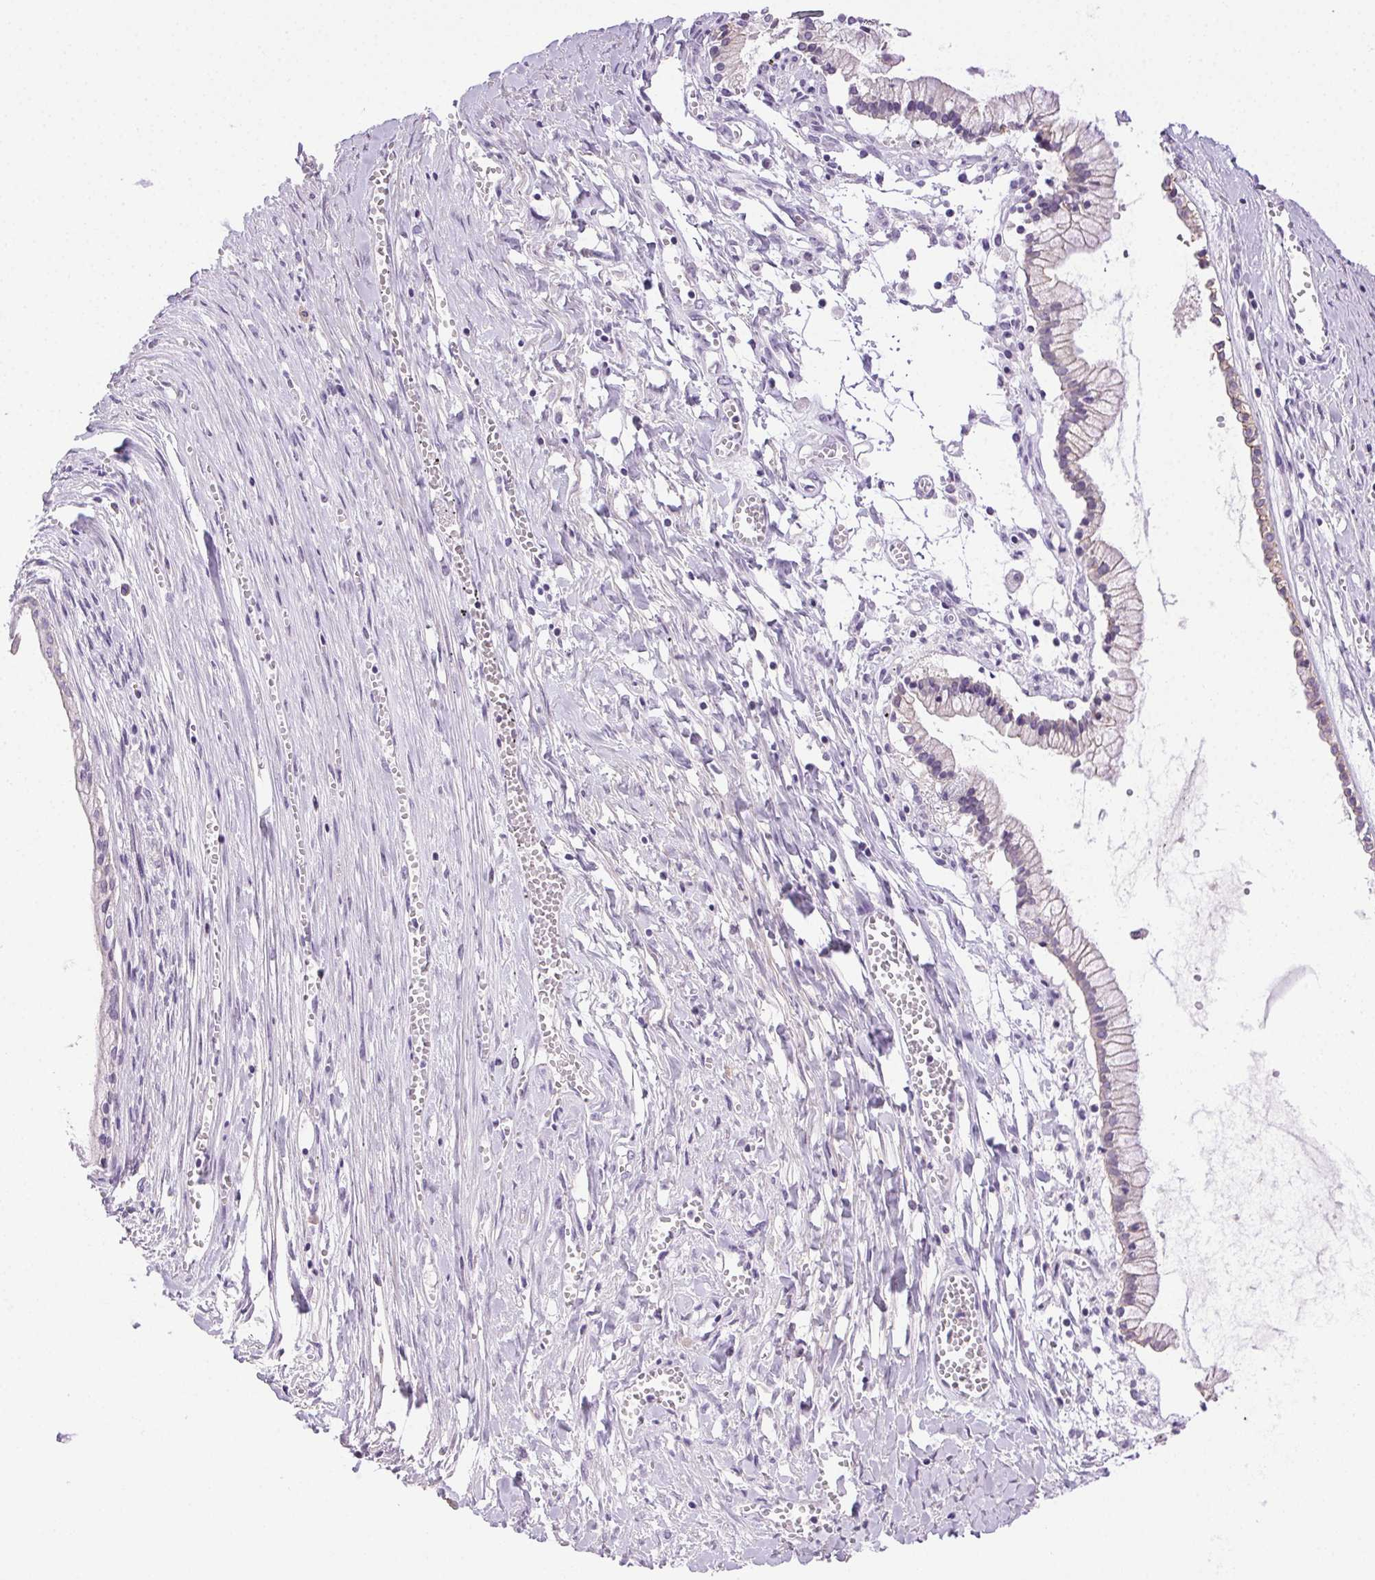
{"staining": {"intensity": "negative", "quantity": "none", "location": "none"}, "tissue": "ovarian cancer", "cell_type": "Tumor cells", "image_type": "cancer", "snomed": [{"axis": "morphology", "description": "Cystadenocarcinoma, mucinous, NOS"}, {"axis": "topography", "description": "Ovary"}], "caption": "Ovarian cancer (mucinous cystadenocarcinoma) was stained to show a protein in brown. There is no significant positivity in tumor cells. Brightfield microscopy of immunohistochemistry stained with DAB (3,3'-diaminobenzidine) (brown) and hematoxylin (blue), captured at high magnification.", "gene": "CLDN10", "patient": {"sex": "female", "age": 67}}